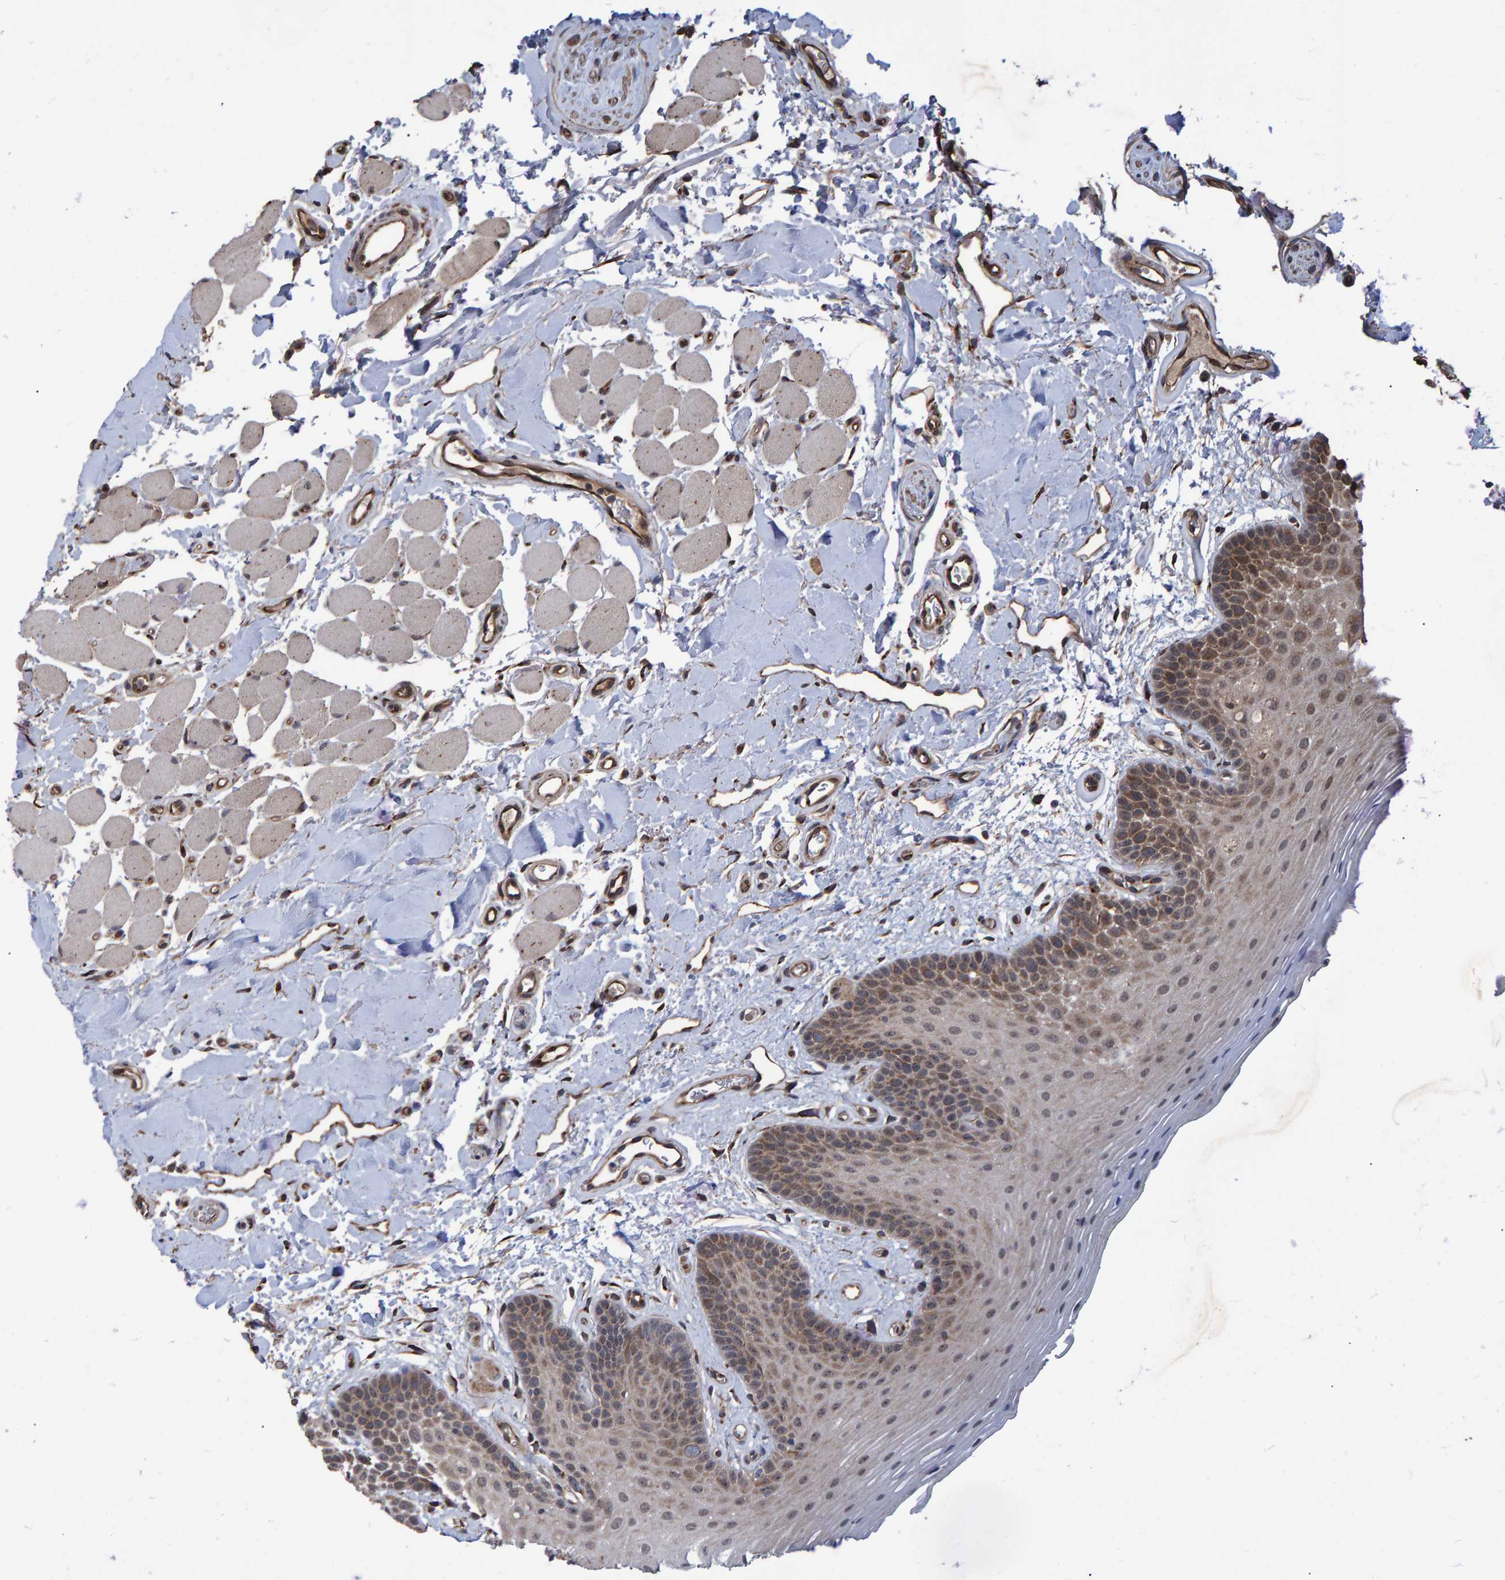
{"staining": {"intensity": "moderate", "quantity": ">75%", "location": "cytoplasmic/membranous,nuclear"}, "tissue": "oral mucosa", "cell_type": "Squamous epithelial cells", "image_type": "normal", "snomed": [{"axis": "morphology", "description": "Normal tissue, NOS"}, {"axis": "topography", "description": "Oral tissue"}], "caption": "A high-resolution micrograph shows immunohistochemistry (IHC) staining of unremarkable oral mucosa, which shows moderate cytoplasmic/membranous,nuclear staining in about >75% of squamous epithelial cells.", "gene": "TRIM68", "patient": {"sex": "male", "age": 62}}